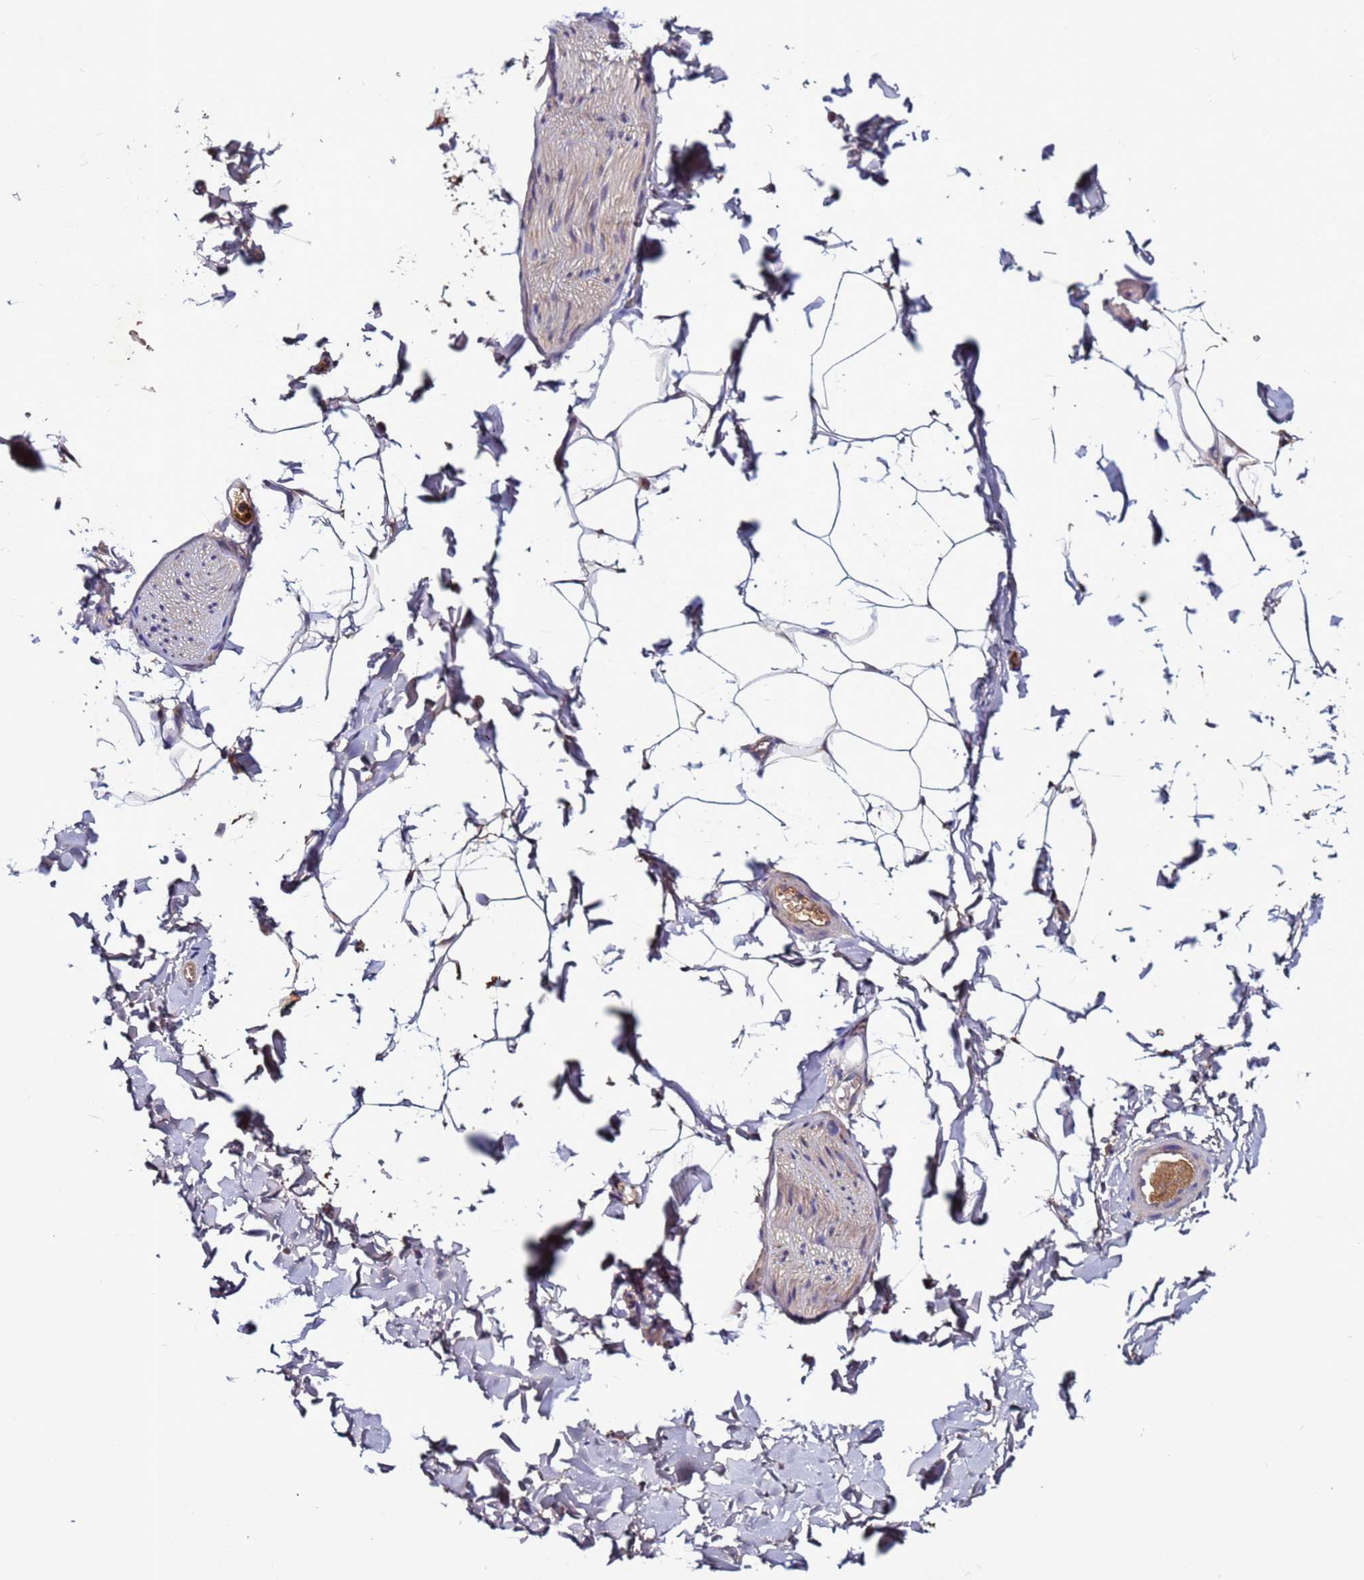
{"staining": {"intensity": "weak", "quantity": "25%-75%", "location": "cytoplasmic/membranous"}, "tissue": "adipose tissue", "cell_type": "Adipocytes", "image_type": "normal", "snomed": [{"axis": "morphology", "description": "Normal tissue, NOS"}, {"axis": "topography", "description": "Gallbladder"}, {"axis": "topography", "description": "Peripheral nerve tissue"}], "caption": "Immunohistochemical staining of normal human adipose tissue shows 25%-75% levels of weak cytoplasmic/membranous protein staining in about 25%-75% of adipocytes.", "gene": "C8G", "patient": {"sex": "male", "age": 38}}